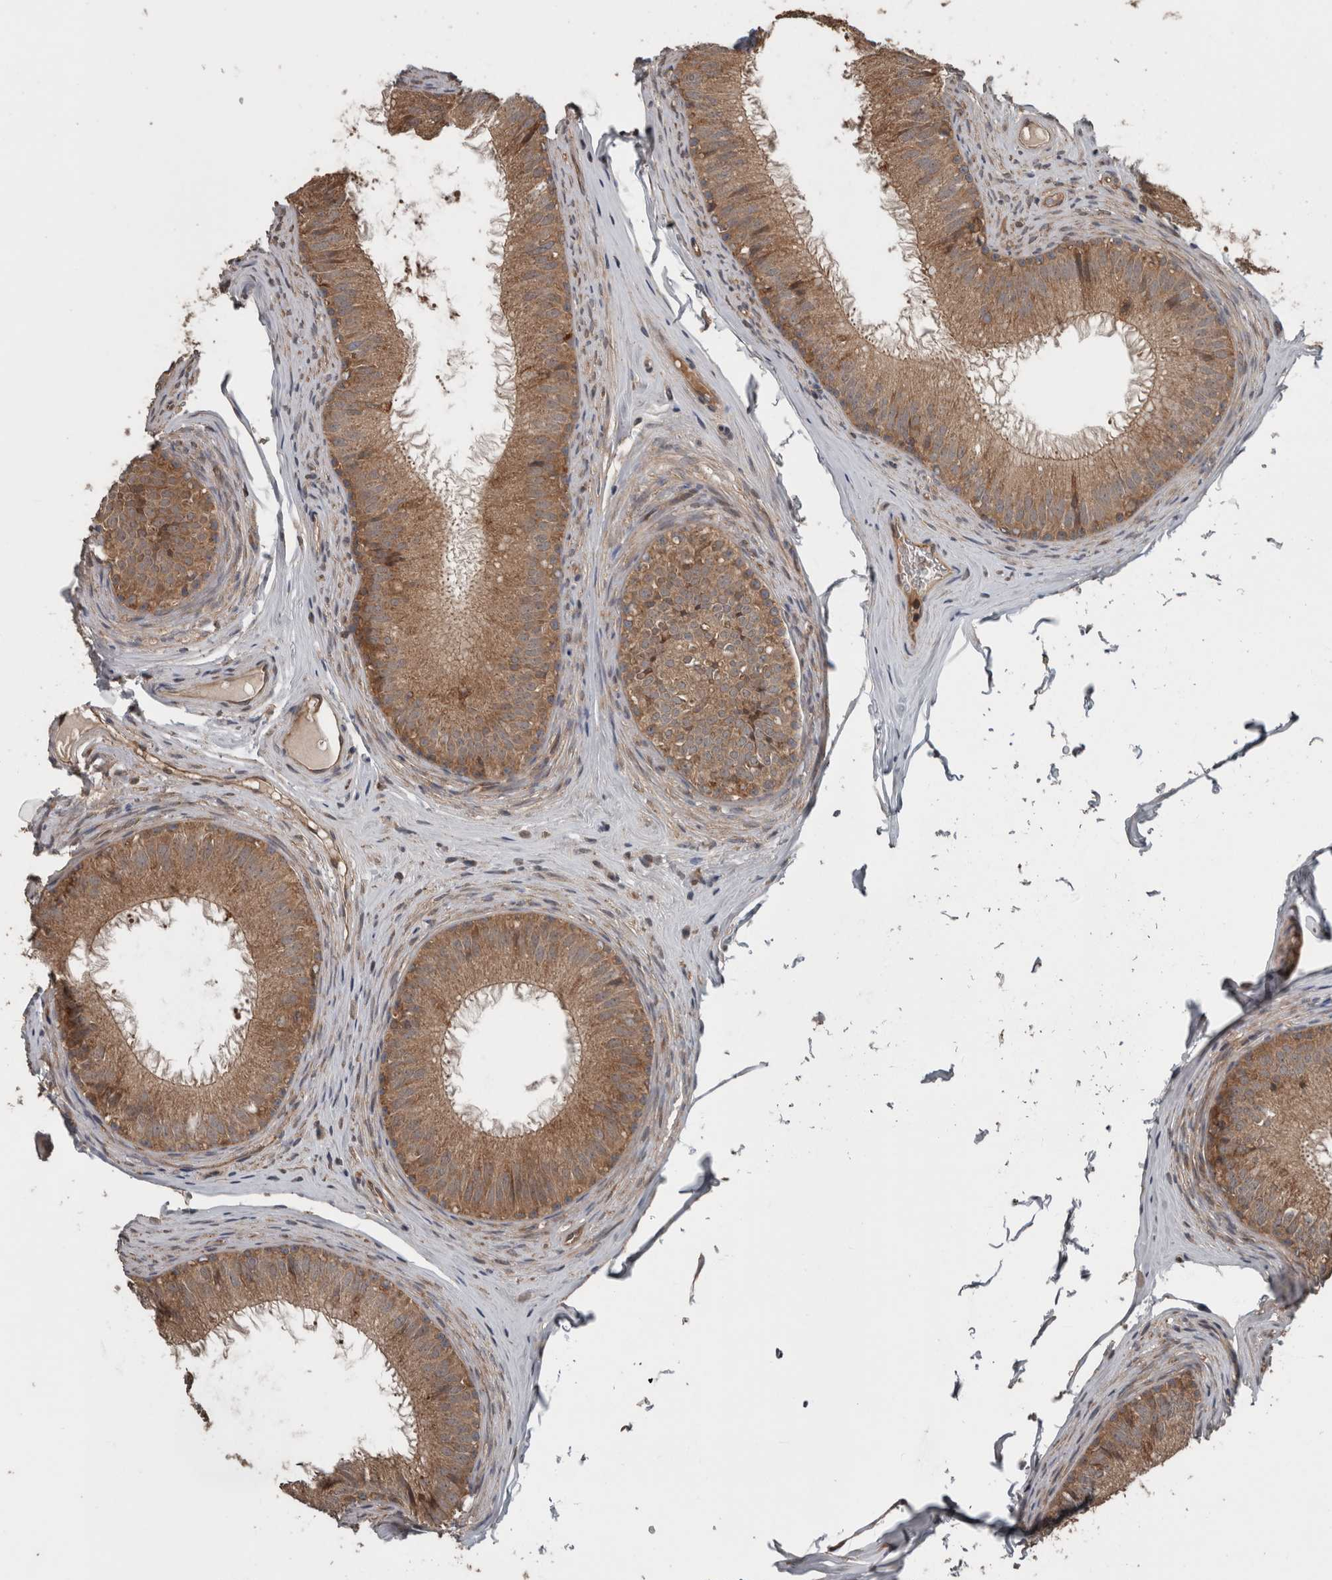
{"staining": {"intensity": "moderate", "quantity": ">75%", "location": "cytoplasmic/membranous"}, "tissue": "epididymis", "cell_type": "Glandular cells", "image_type": "normal", "snomed": [{"axis": "morphology", "description": "Normal tissue, NOS"}, {"axis": "topography", "description": "Epididymis"}], "caption": "Glandular cells display medium levels of moderate cytoplasmic/membranous expression in approximately >75% of cells in normal human epididymis.", "gene": "RIOK3", "patient": {"sex": "male", "age": 32}}